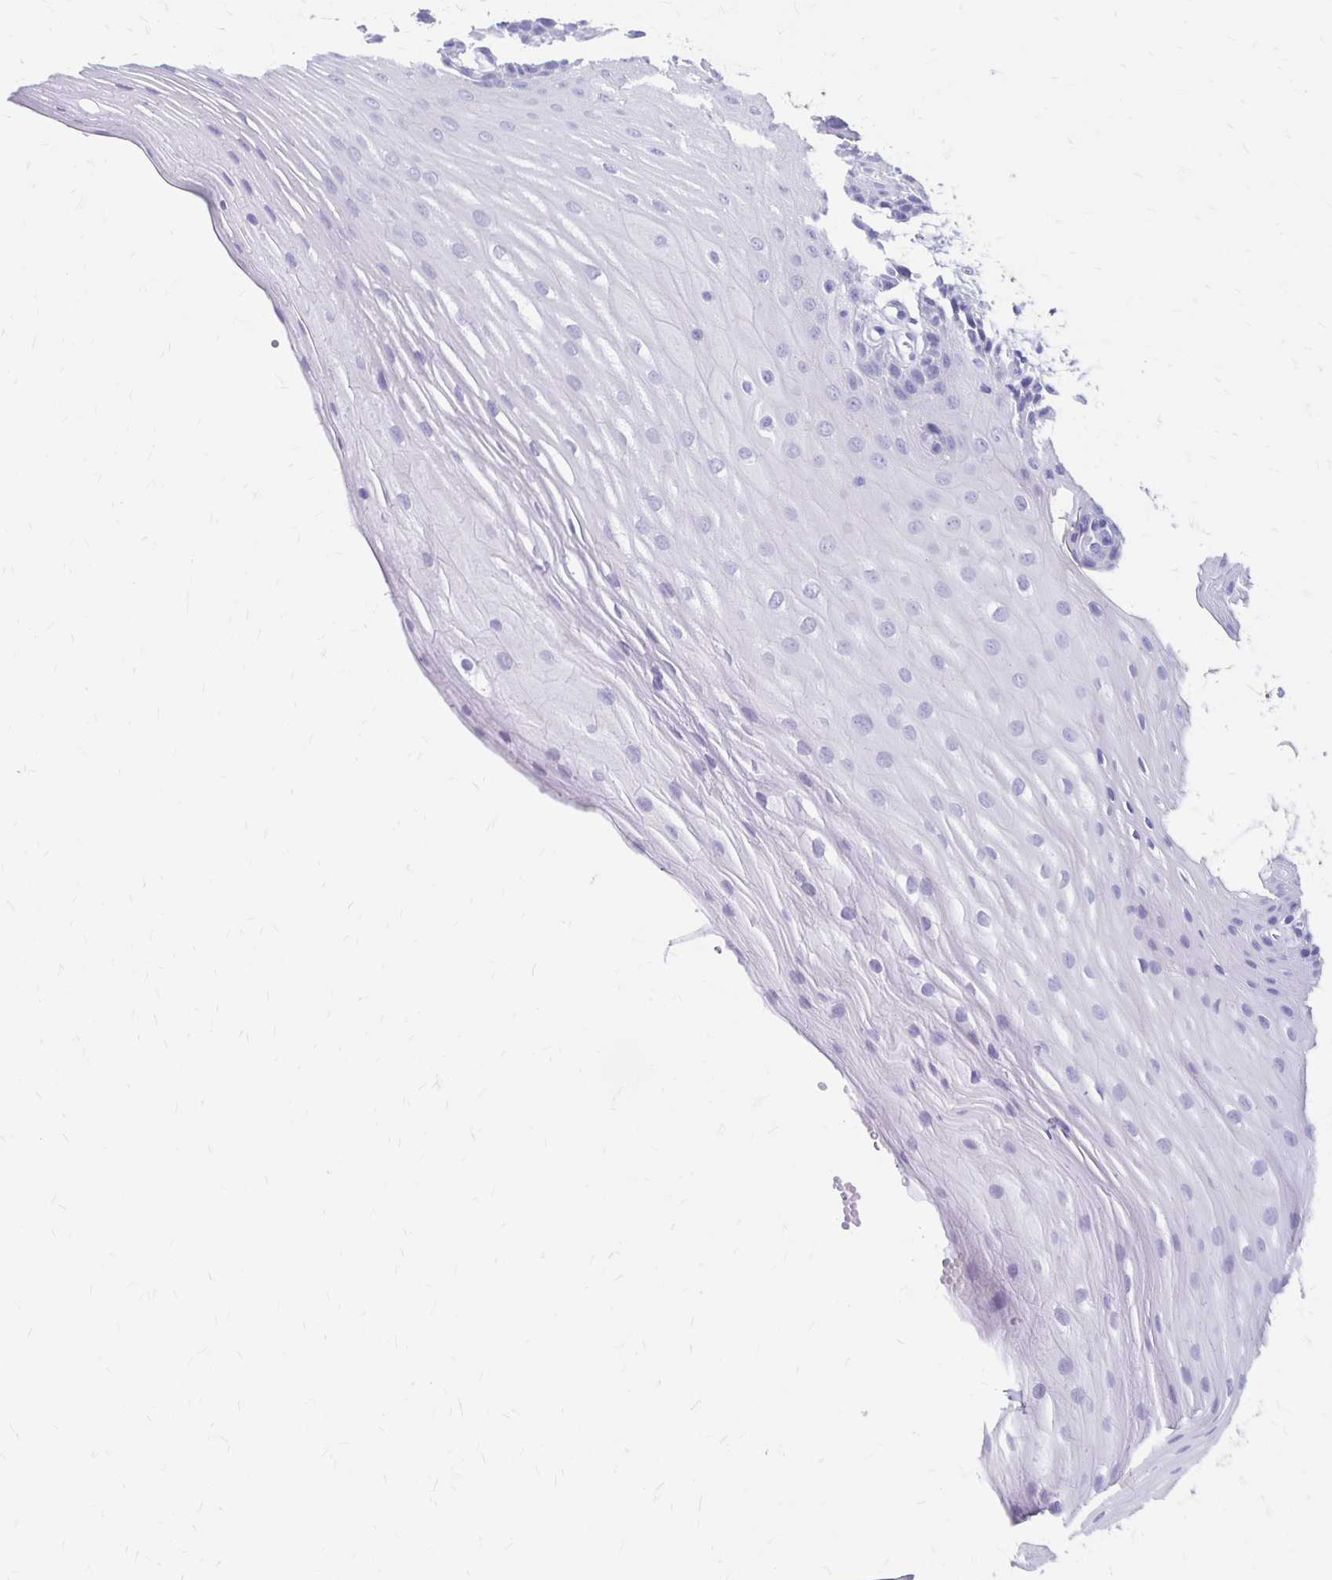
{"staining": {"intensity": "negative", "quantity": "none", "location": "none"}, "tissue": "oral mucosa", "cell_type": "Squamous epithelial cells", "image_type": "normal", "snomed": [{"axis": "morphology", "description": "Normal tissue, NOS"}, {"axis": "topography", "description": "Oral tissue"}], "caption": "The IHC histopathology image has no significant staining in squamous epithelial cells of oral mucosa. (Immunohistochemistry (ihc), brightfield microscopy, high magnification).", "gene": "MAGEC2", "patient": {"sex": "female", "age": 81}}